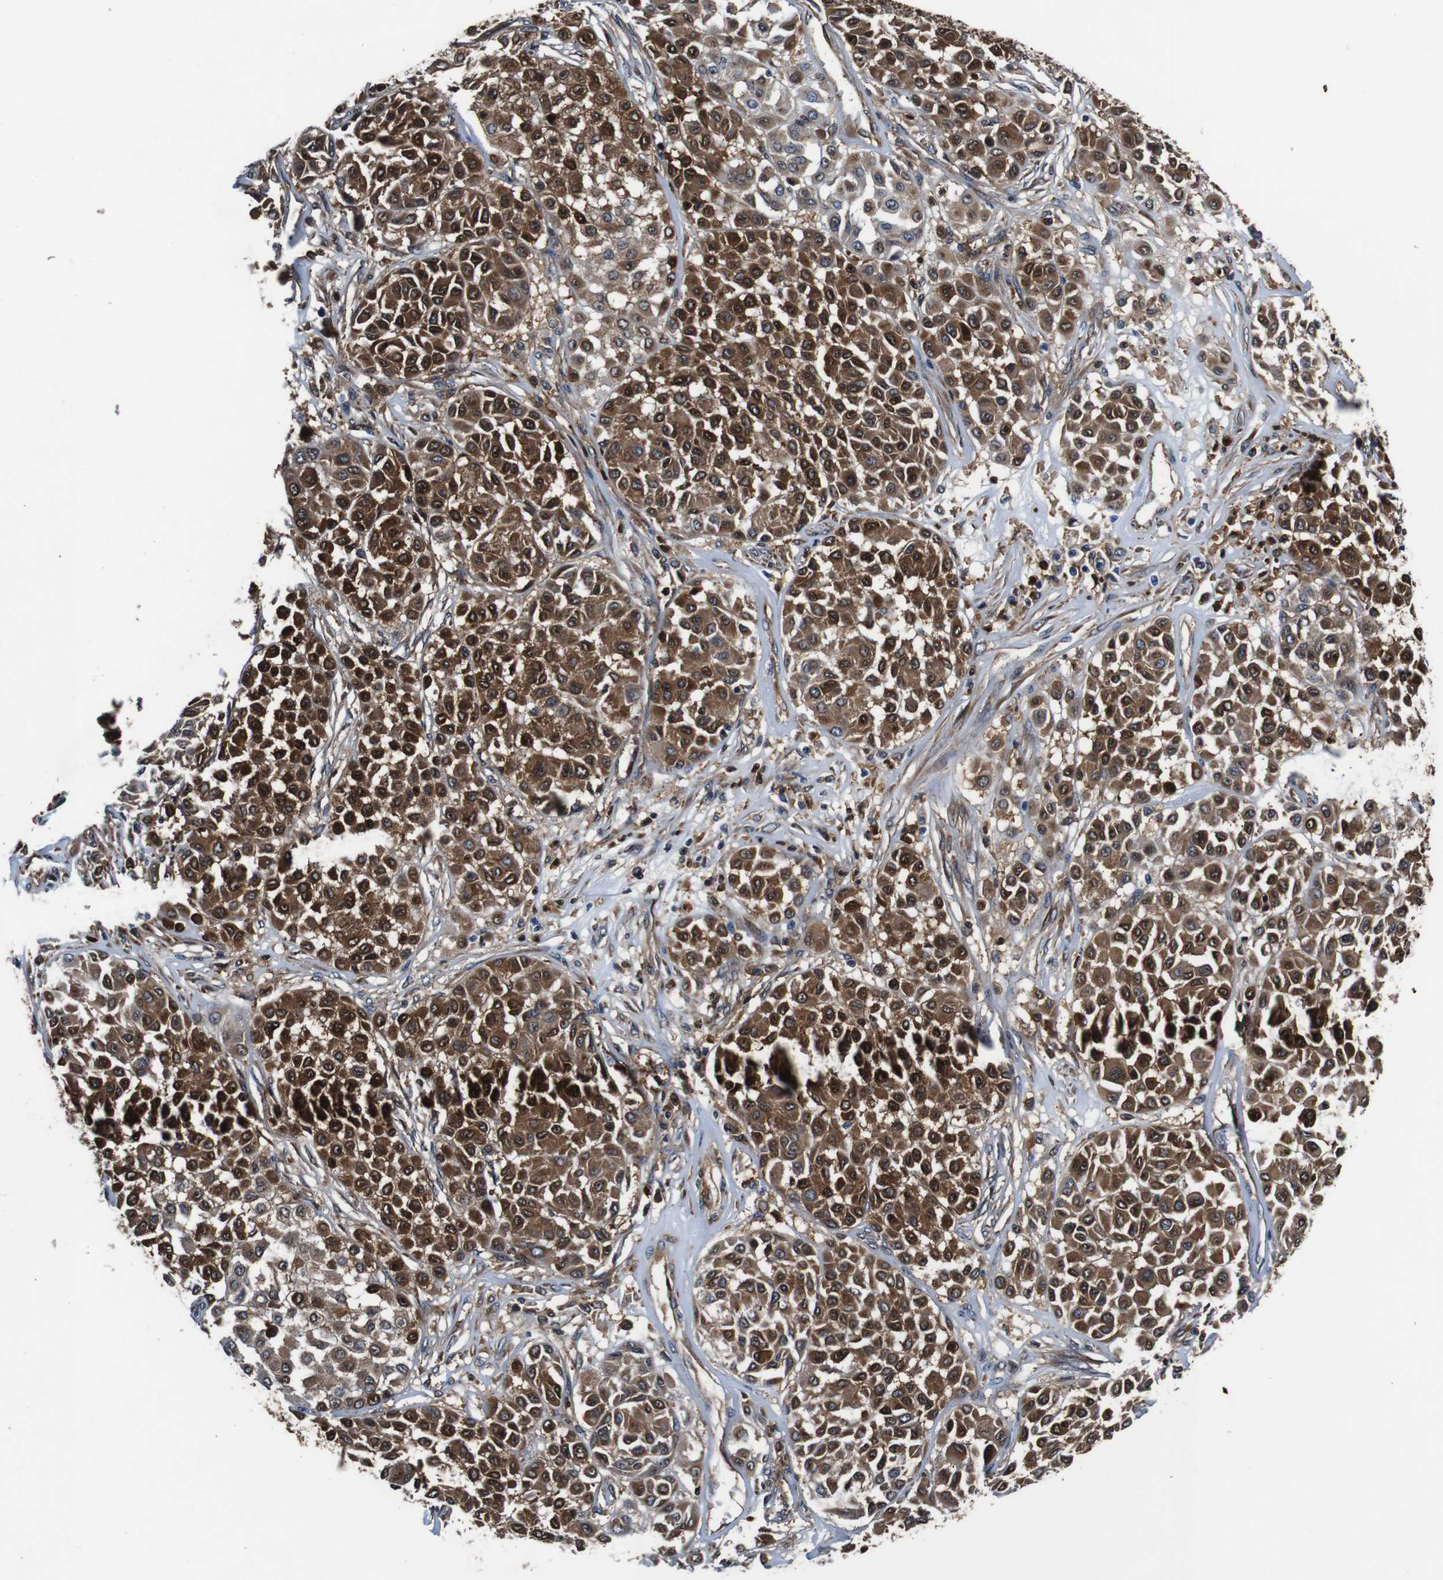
{"staining": {"intensity": "strong", "quantity": ">75%", "location": "cytoplasmic/membranous,nuclear"}, "tissue": "melanoma", "cell_type": "Tumor cells", "image_type": "cancer", "snomed": [{"axis": "morphology", "description": "Malignant melanoma, Metastatic site"}, {"axis": "topography", "description": "Soft tissue"}], "caption": "Melanoma stained with DAB immunohistochemistry (IHC) demonstrates high levels of strong cytoplasmic/membranous and nuclear expression in about >75% of tumor cells.", "gene": "ANXA1", "patient": {"sex": "male", "age": 41}}